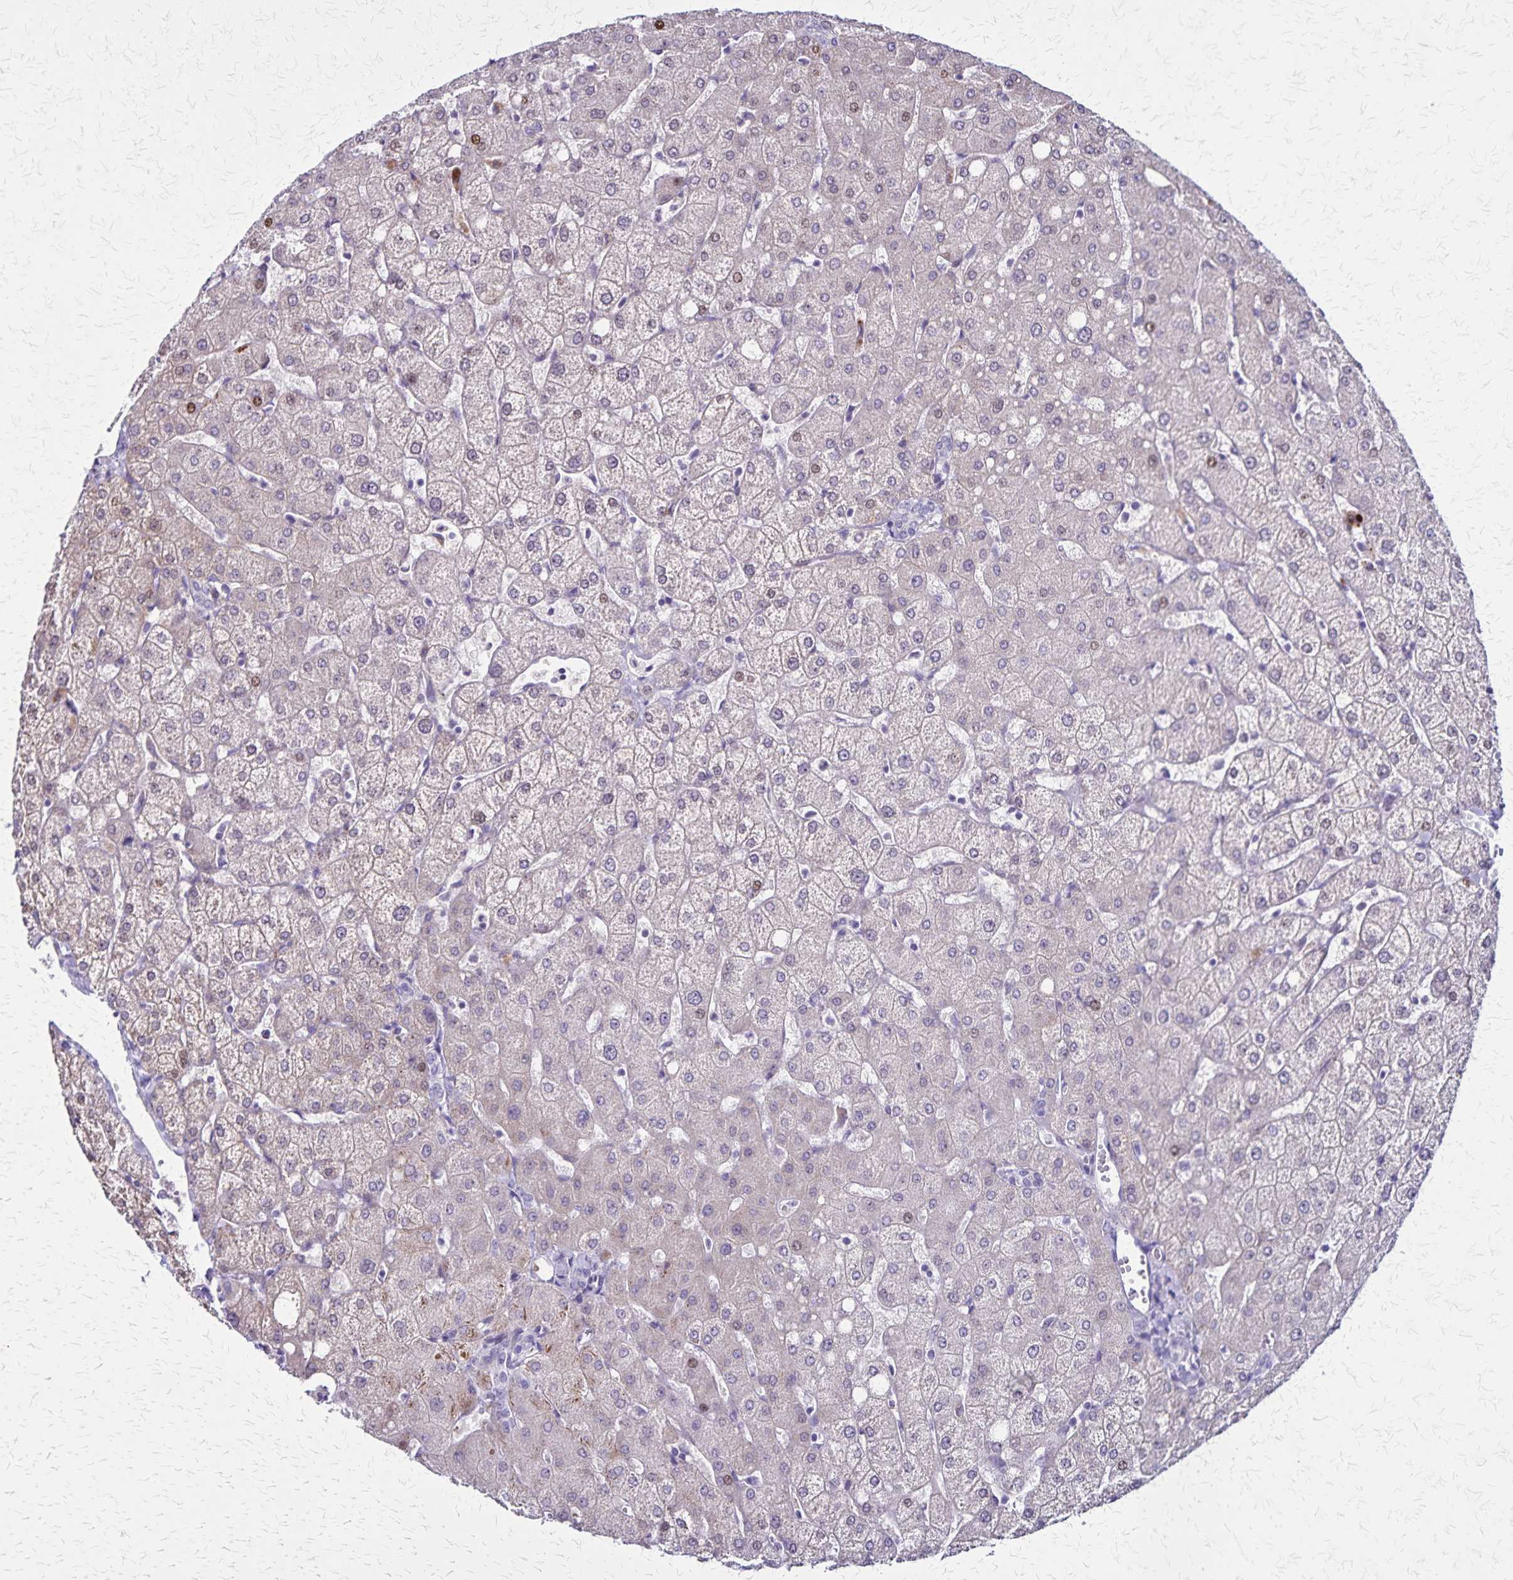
{"staining": {"intensity": "negative", "quantity": "none", "location": "none"}, "tissue": "liver", "cell_type": "Cholangiocytes", "image_type": "normal", "snomed": [{"axis": "morphology", "description": "Normal tissue, NOS"}, {"axis": "topography", "description": "Liver"}], "caption": "The image displays no staining of cholangiocytes in normal liver. (Stains: DAB (3,3'-diaminobenzidine) IHC with hematoxylin counter stain, Microscopy: brightfield microscopy at high magnification).", "gene": "OR51B5", "patient": {"sex": "female", "age": 54}}